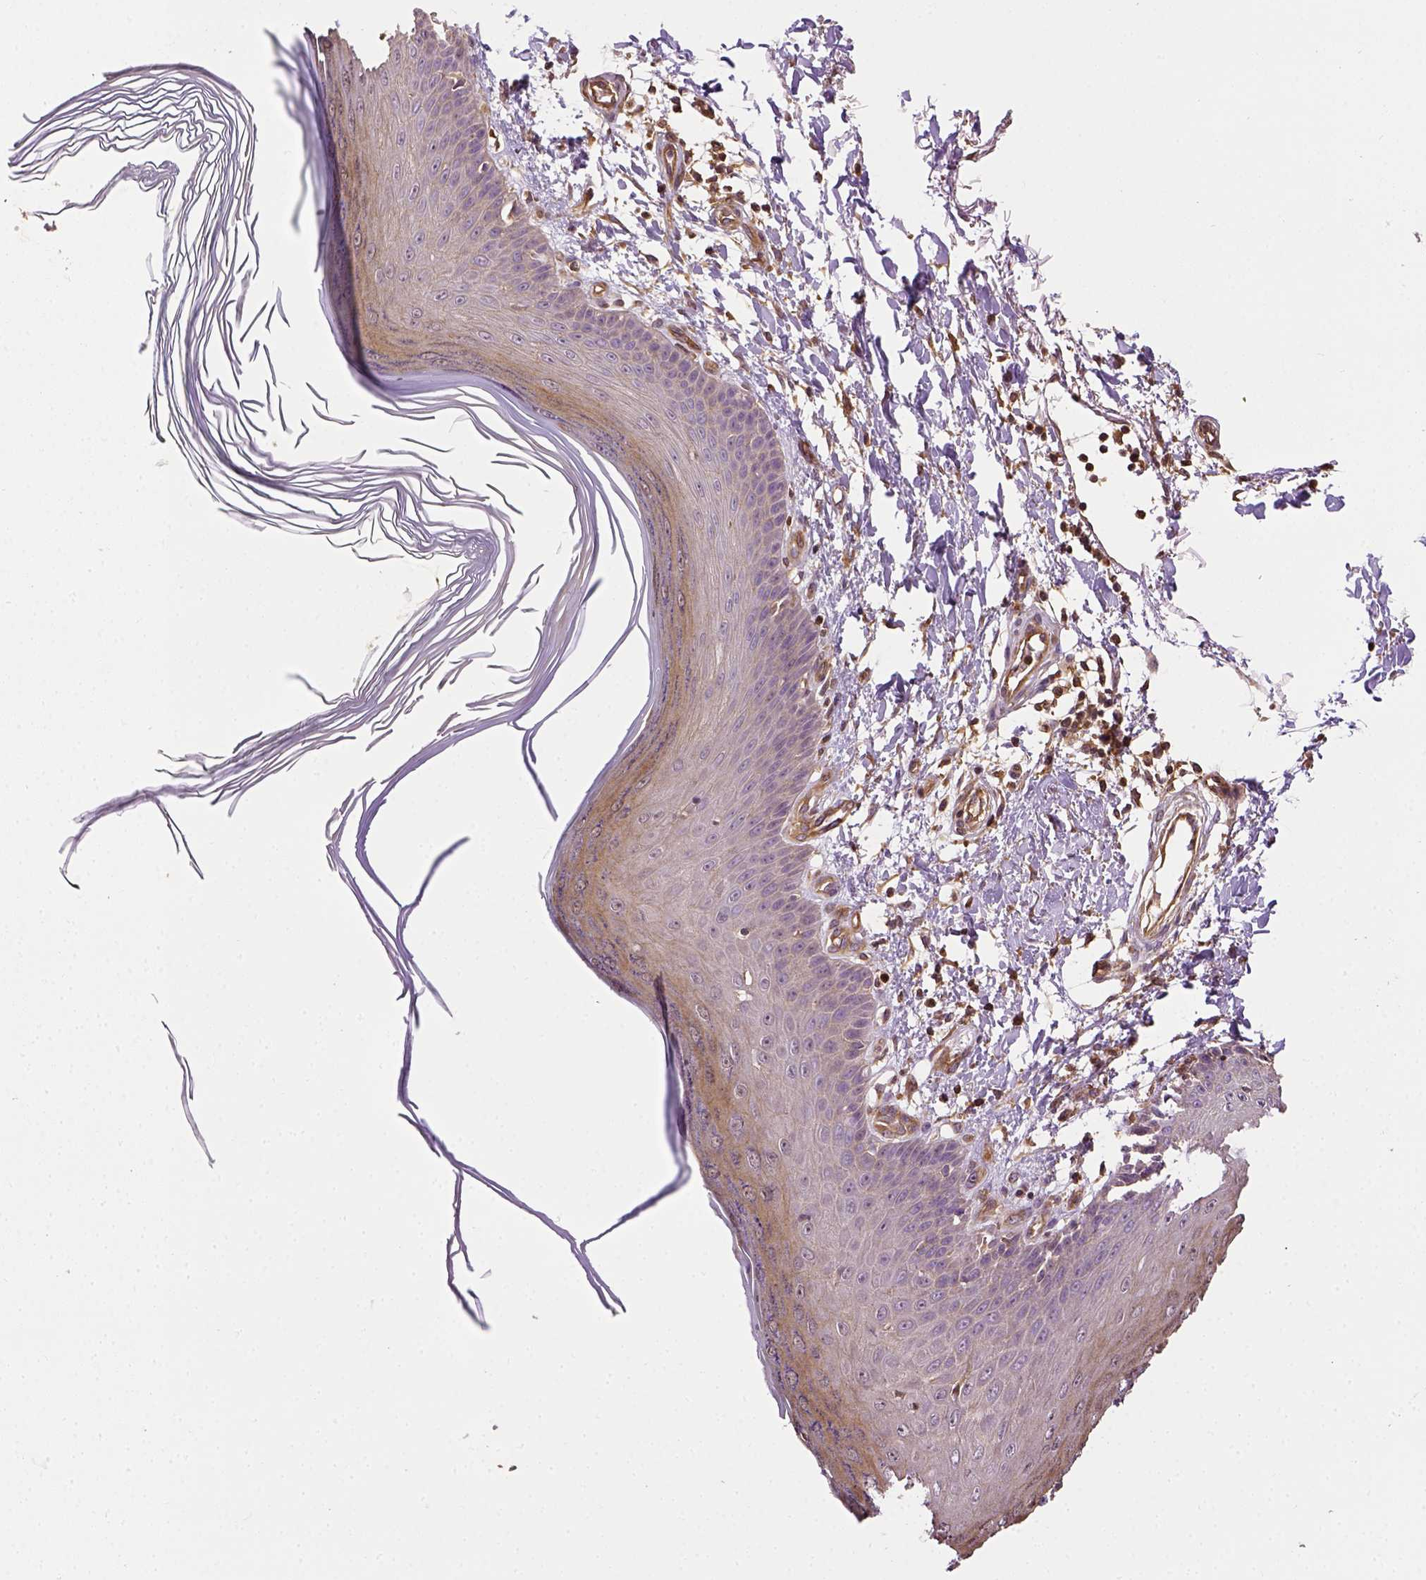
{"staining": {"intensity": "moderate", "quantity": ">75%", "location": "cytoplasmic/membranous"}, "tissue": "skin", "cell_type": "Fibroblasts", "image_type": "normal", "snomed": [{"axis": "morphology", "description": "Normal tissue, NOS"}, {"axis": "topography", "description": "Skin"}], "caption": "This histopathology image shows immunohistochemistry (IHC) staining of benign human skin, with medium moderate cytoplasmic/membranous staining in about >75% of fibroblasts.", "gene": "MATK", "patient": {"sex": "female", "age": 62}}